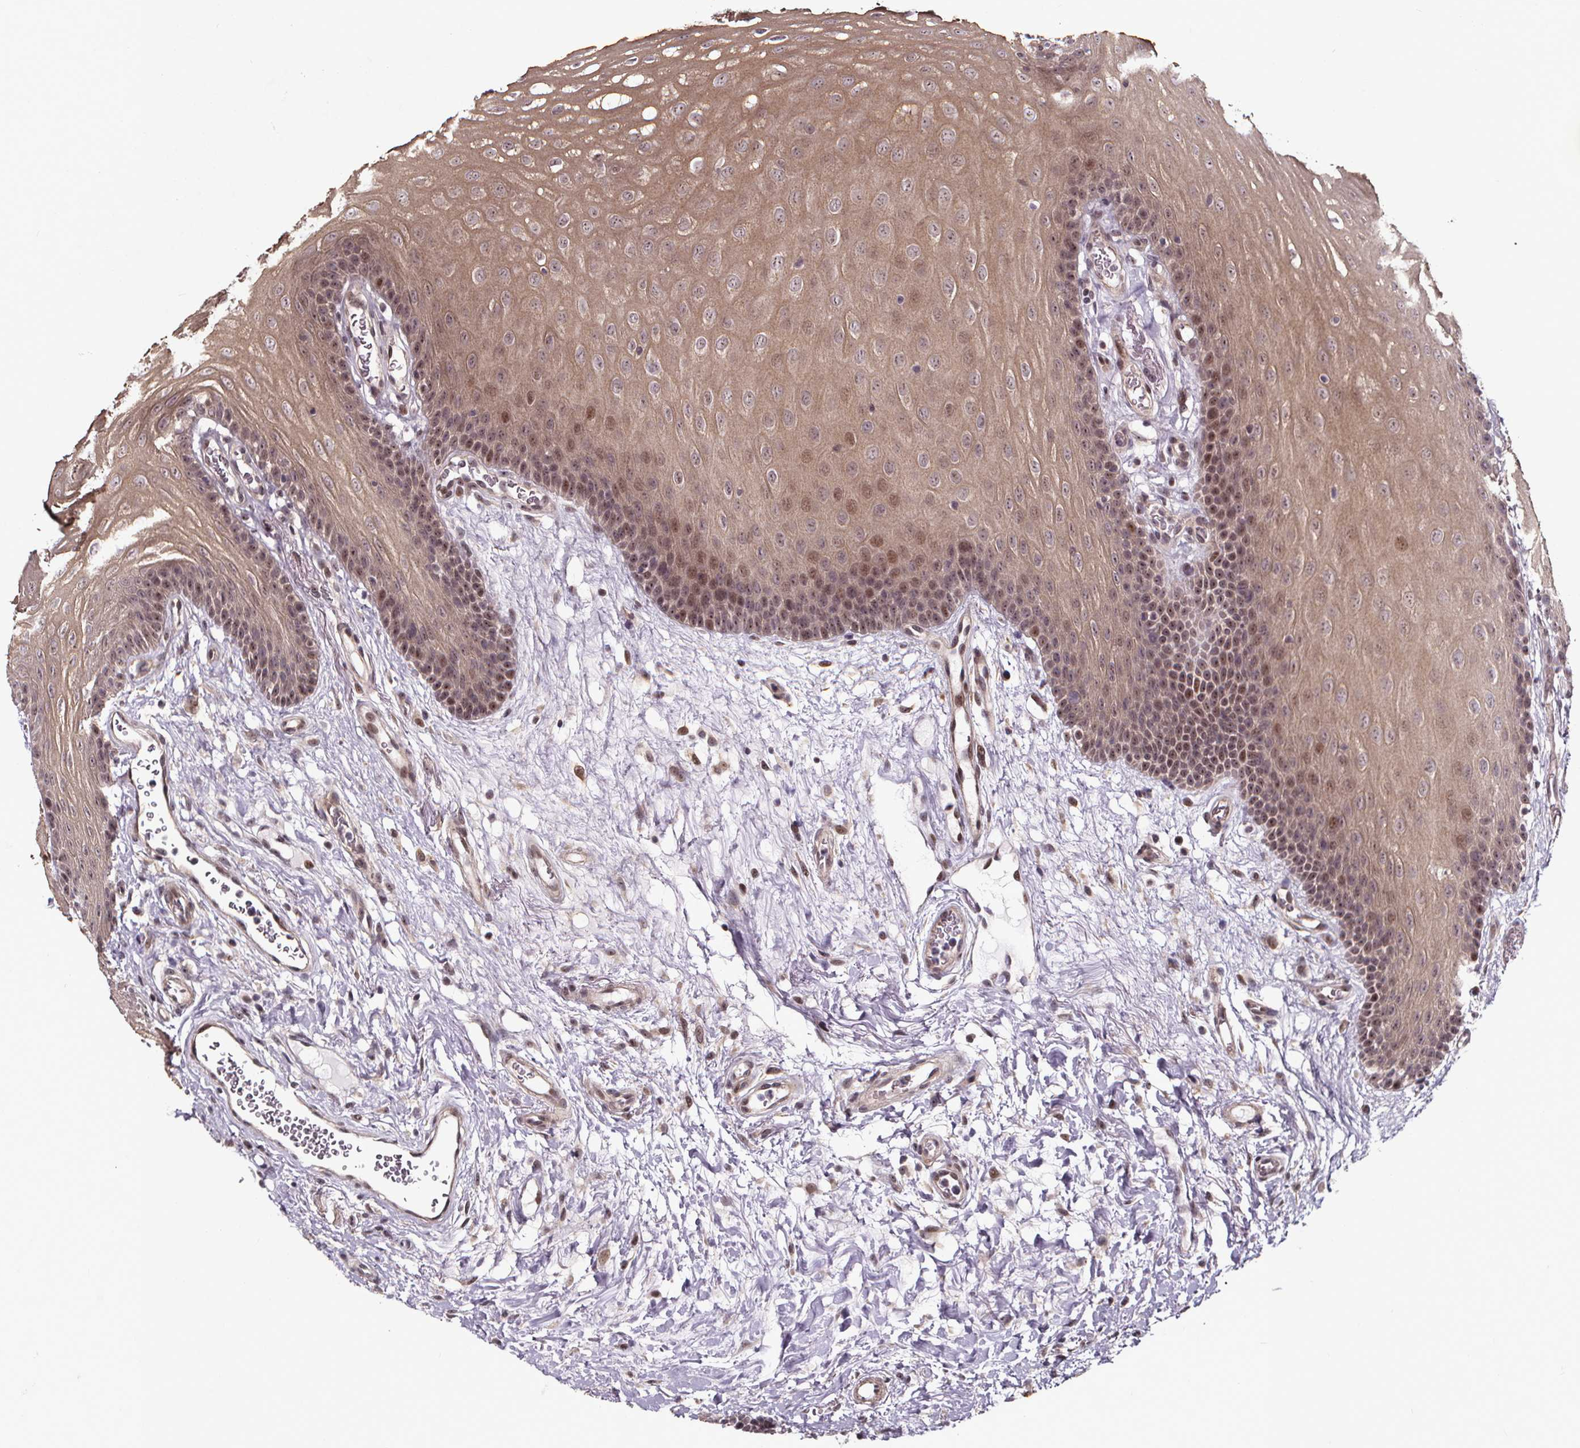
{"staining": {"intensity": "moderate", "quantity": "25%-75%", "location": "cytoplasmic/membranous,nuclear"}, "tissue": "oral mucosa", "cell_type": "Squamous epithelial cells", "image_type": "normal", "snomed": [{"axis": "morphology", "description": "Normal tissue, NOS"}, {"axis": "morphology", "description": "Squamous cell carcinoma, NOS"}, {"axis": "topography", "description": "Oral tissue"}, {"axis": "topography", "description": "Head-Neck"}], "caption": "This image shows benign oral mucosa stained with immunohistochemistry (IHC) to label a protein in brown. The cytoplasmic/membranous,nuclear of squamous epithelial cells show moderate positivity for the protein. Nuclei are counter-stained blue.", "gene": "DDIT3", "patient": {"sex": "male", "age": 78}}